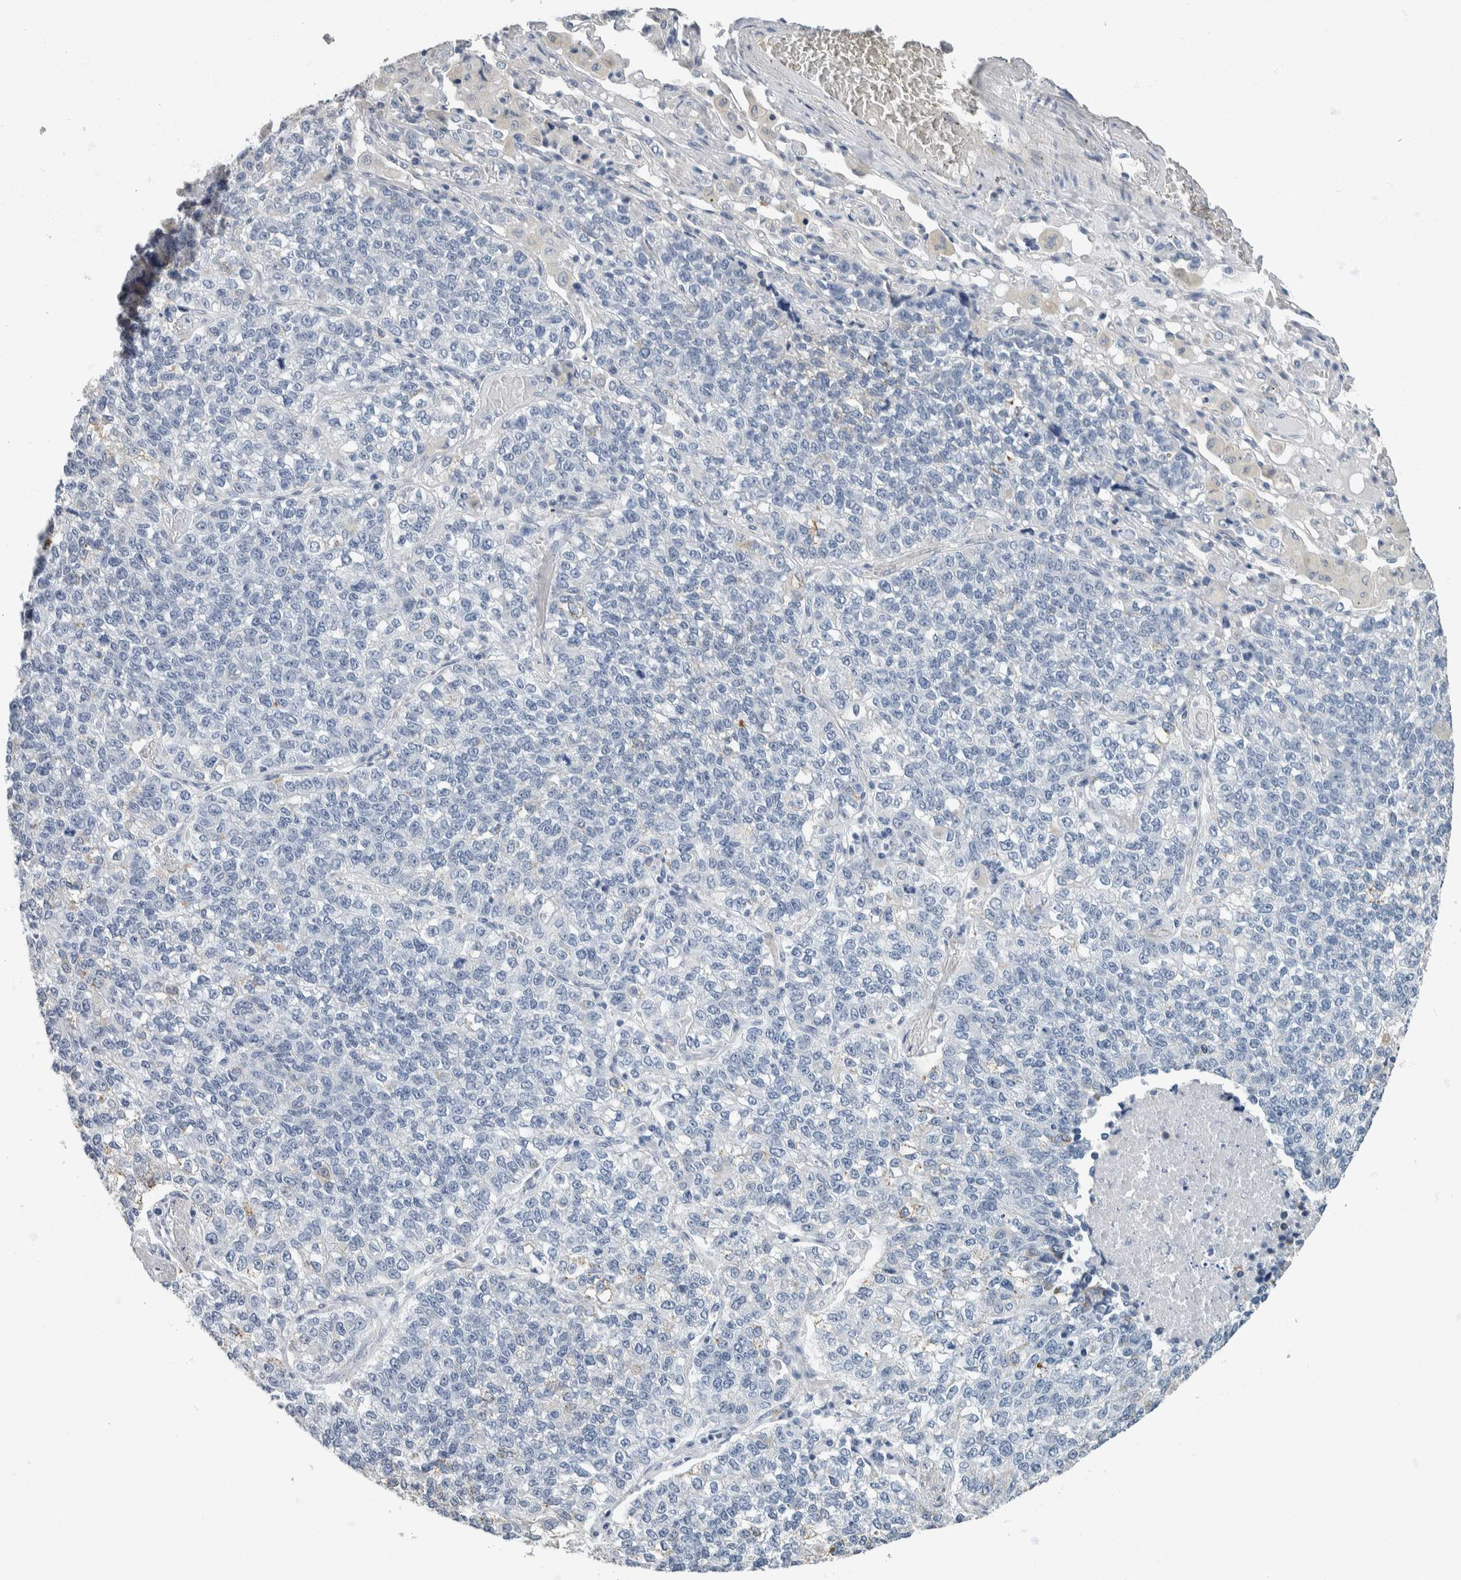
{"staining": {"intensity": "negative", "quantity": "none", "location": "none"}, "tissue": "lung cancer", "cell_type": "Tumor cells", "image_type": "cancer", "snomed": [{"axis": "morphology", "description": "Adenocarcinoma, NOS"}, {"axis": "topography", "description": "Lung"}], "caption": "High power microscopy histopathology image of an immunohistochemistry image of lung adenocarcinoma, revealing no significant positivity in tumor cells.", "gene": "NEFM", "patient": {"sex": "male", "age": 49}}